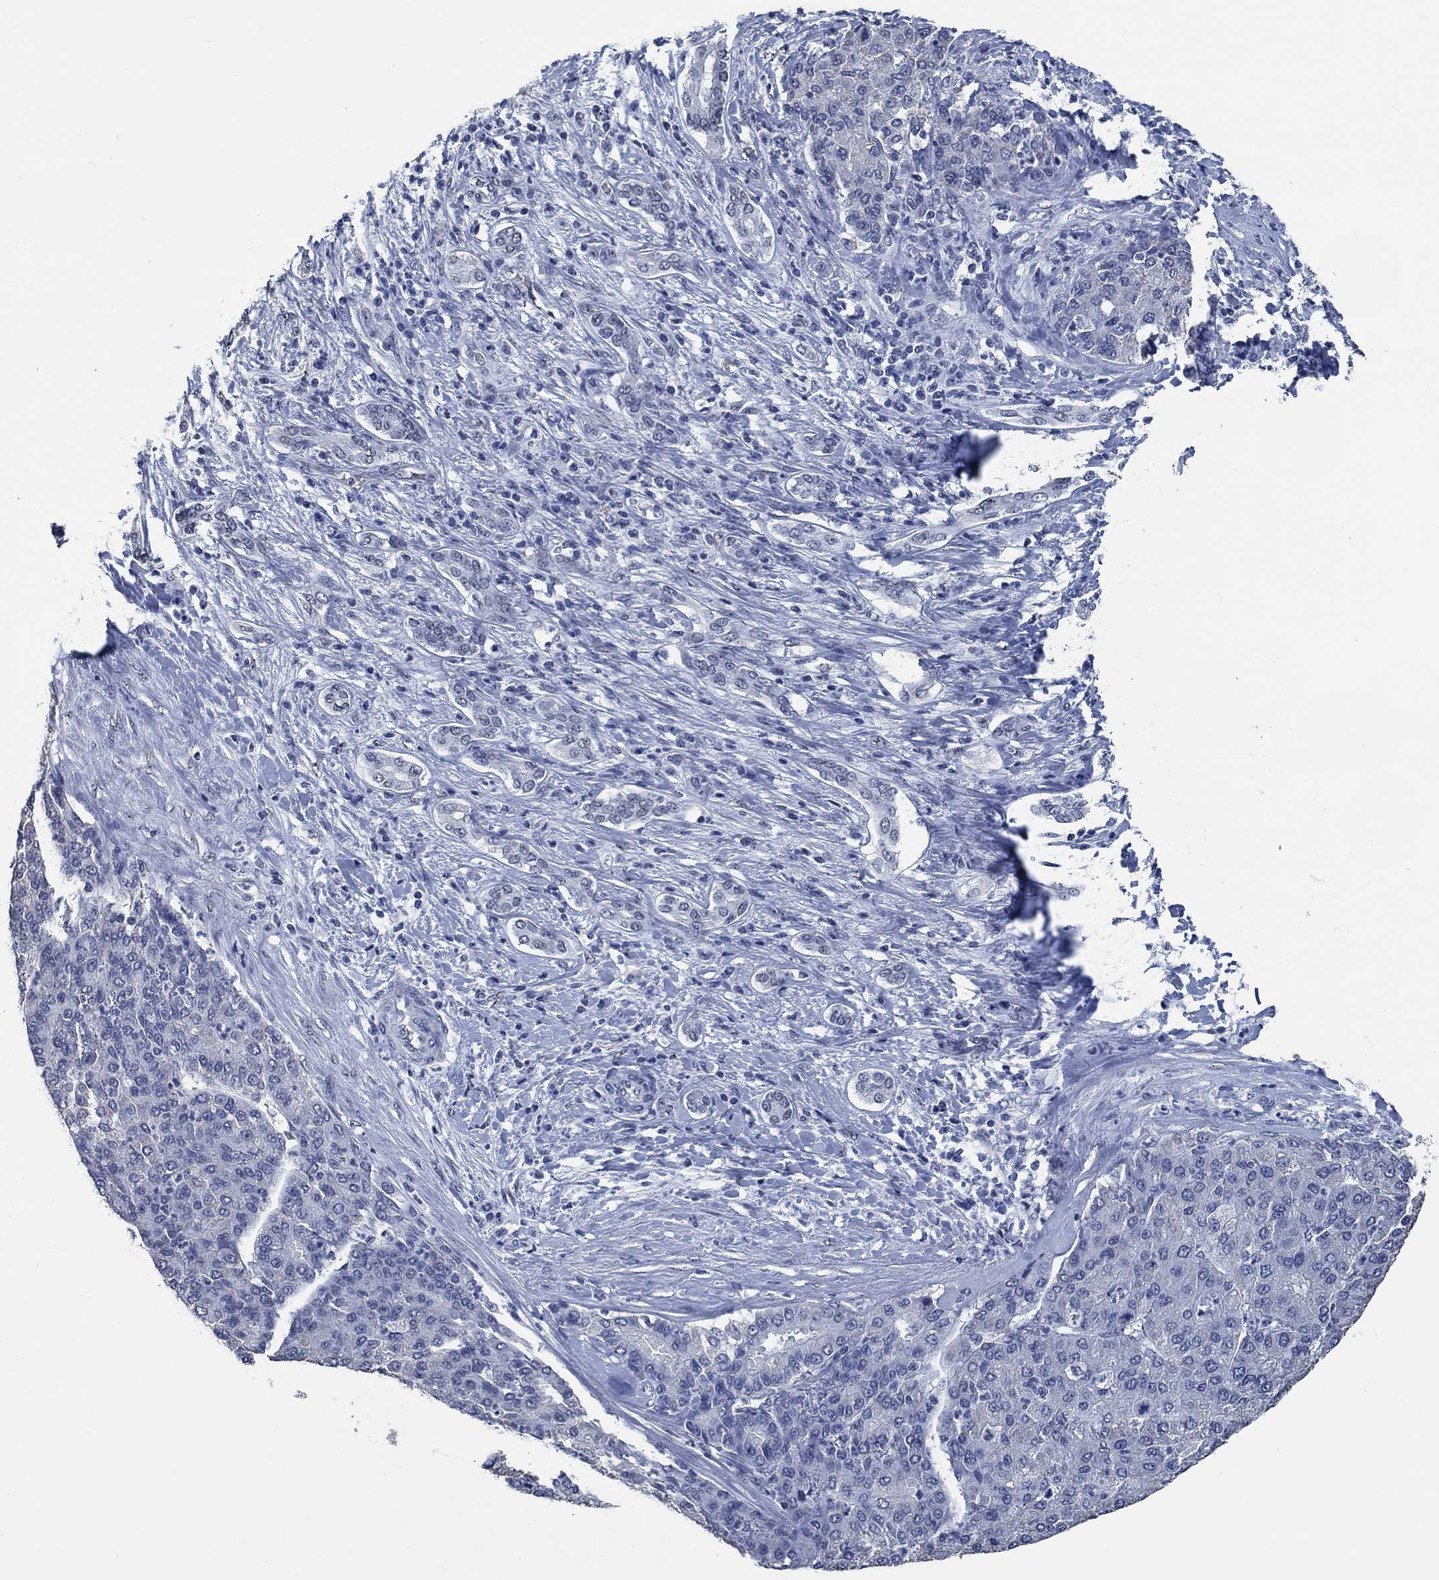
{"staining": {"intensity": "negative", "quantity": "none", "location": "none"}, "tissue": "liver cancer", "cell_type": "Tumor cells", "image_type": "cancer", "snomed": [{"axis": "morphology", "description": "Carcinoma, Hepatocellular, NOS"}, {"axis": "topography", "description": "Liver"}], "caption": "Tumor cells are negative for protein expression in human hepatocellular carcinoma (liver).", "gene": "OBSCN", "patient": {"sex": "male", "age": 65}}